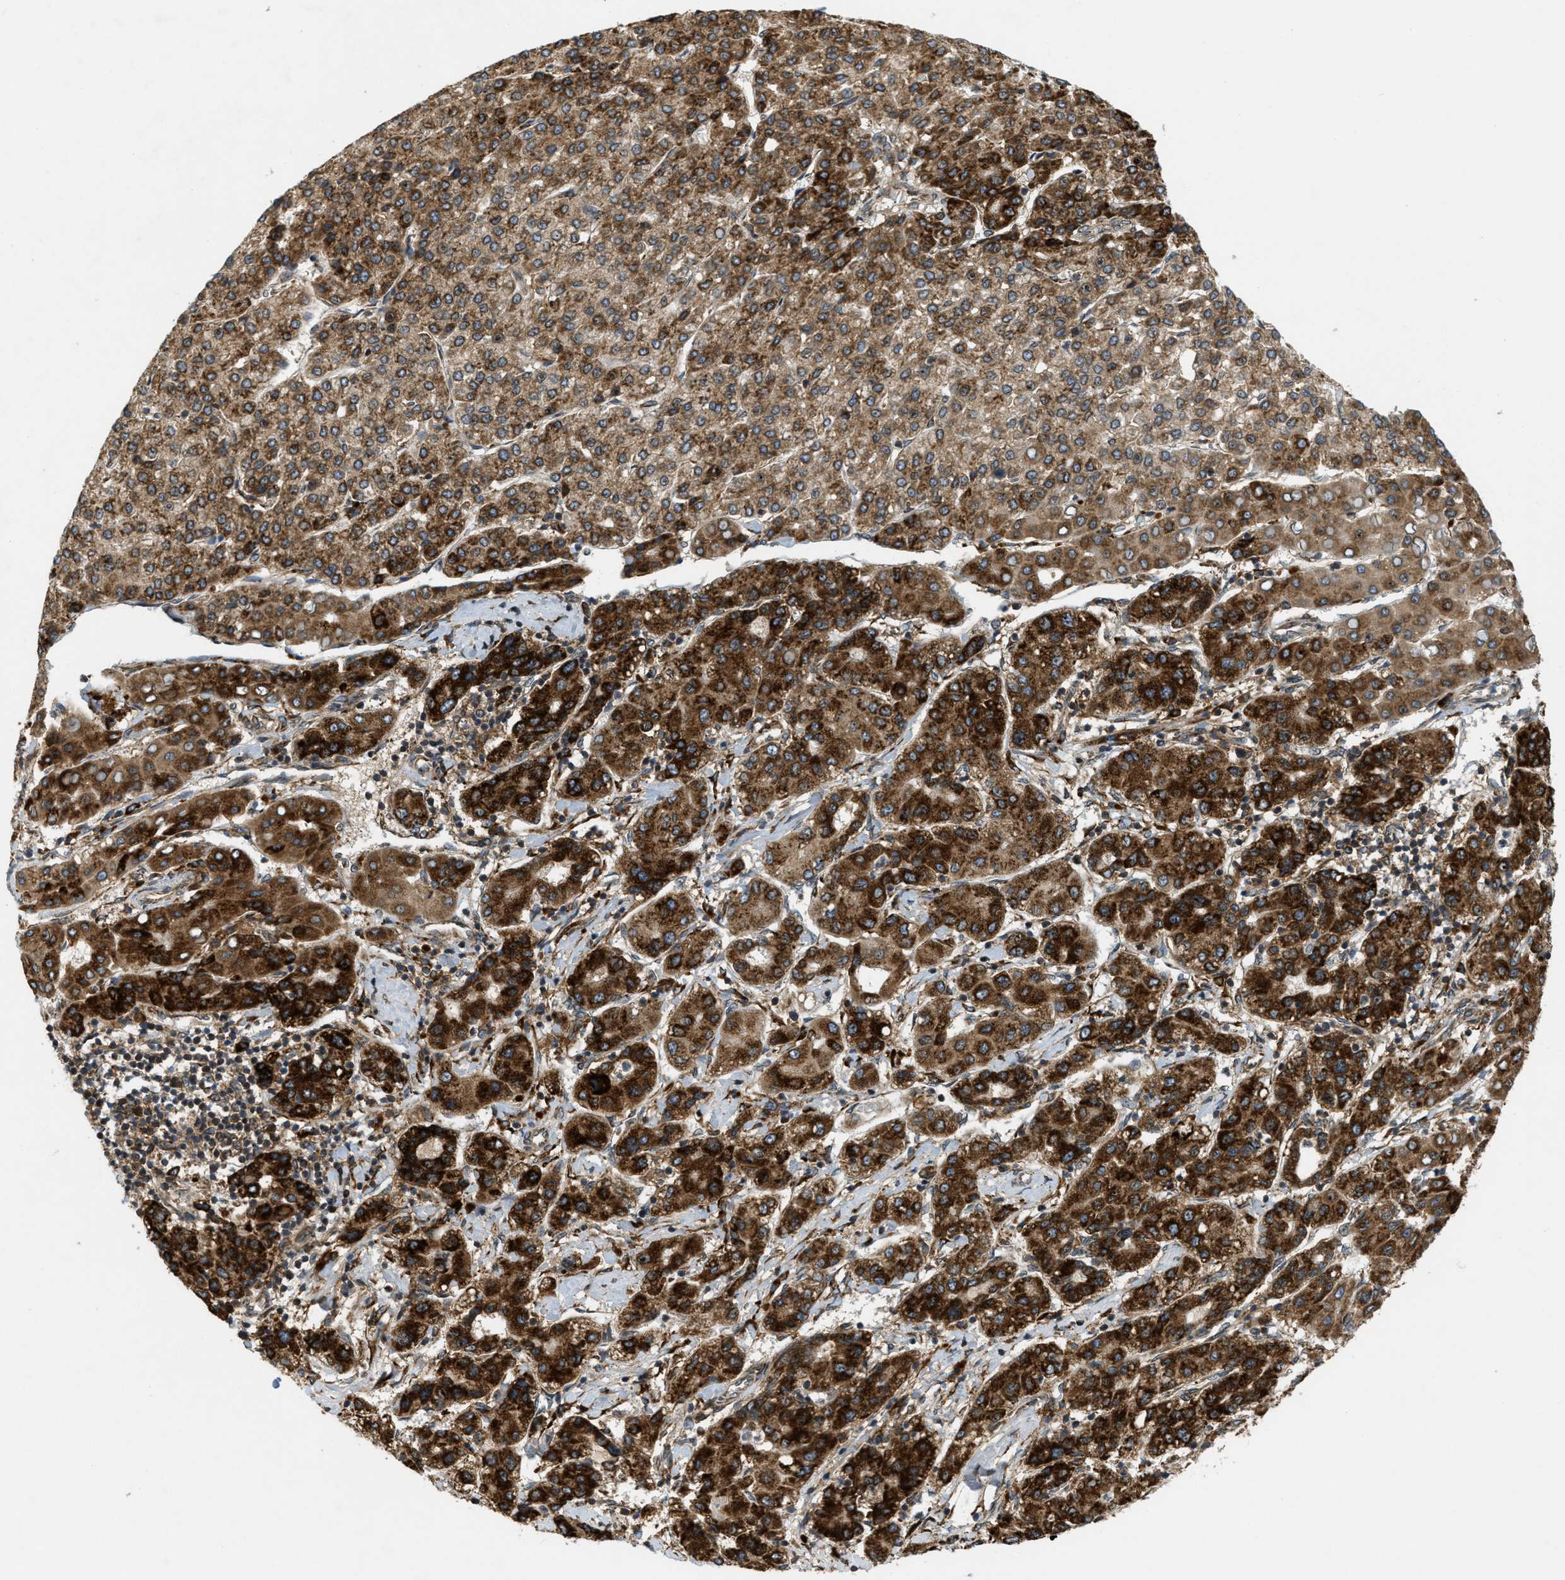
{"staining": {"intensity": "strong", "quantity": ">75%", "location": "cytoplasmic/membranous"}, "tissue": "liver cancer", "cell_type": "Tumor cells", "image_type": "cancer", "snomed": [{"axis": "morphology", "description": "Carcinoma, Hepatocellular, NOS"}, {"axis": "topography", "description": "Liver"}], "caption": "A high-resolution histopathology image shows immunohistochemistry staining of hepatocellular carcinoma (liver), which demonstrates strong cytoplasmic/membranous expression in approximately >75% of tumor cells. (Brightfield microscopy of DAB IHC at high magnification).", "gene": "PCDH18", "patient": {"sex": "male", "age": 65}}